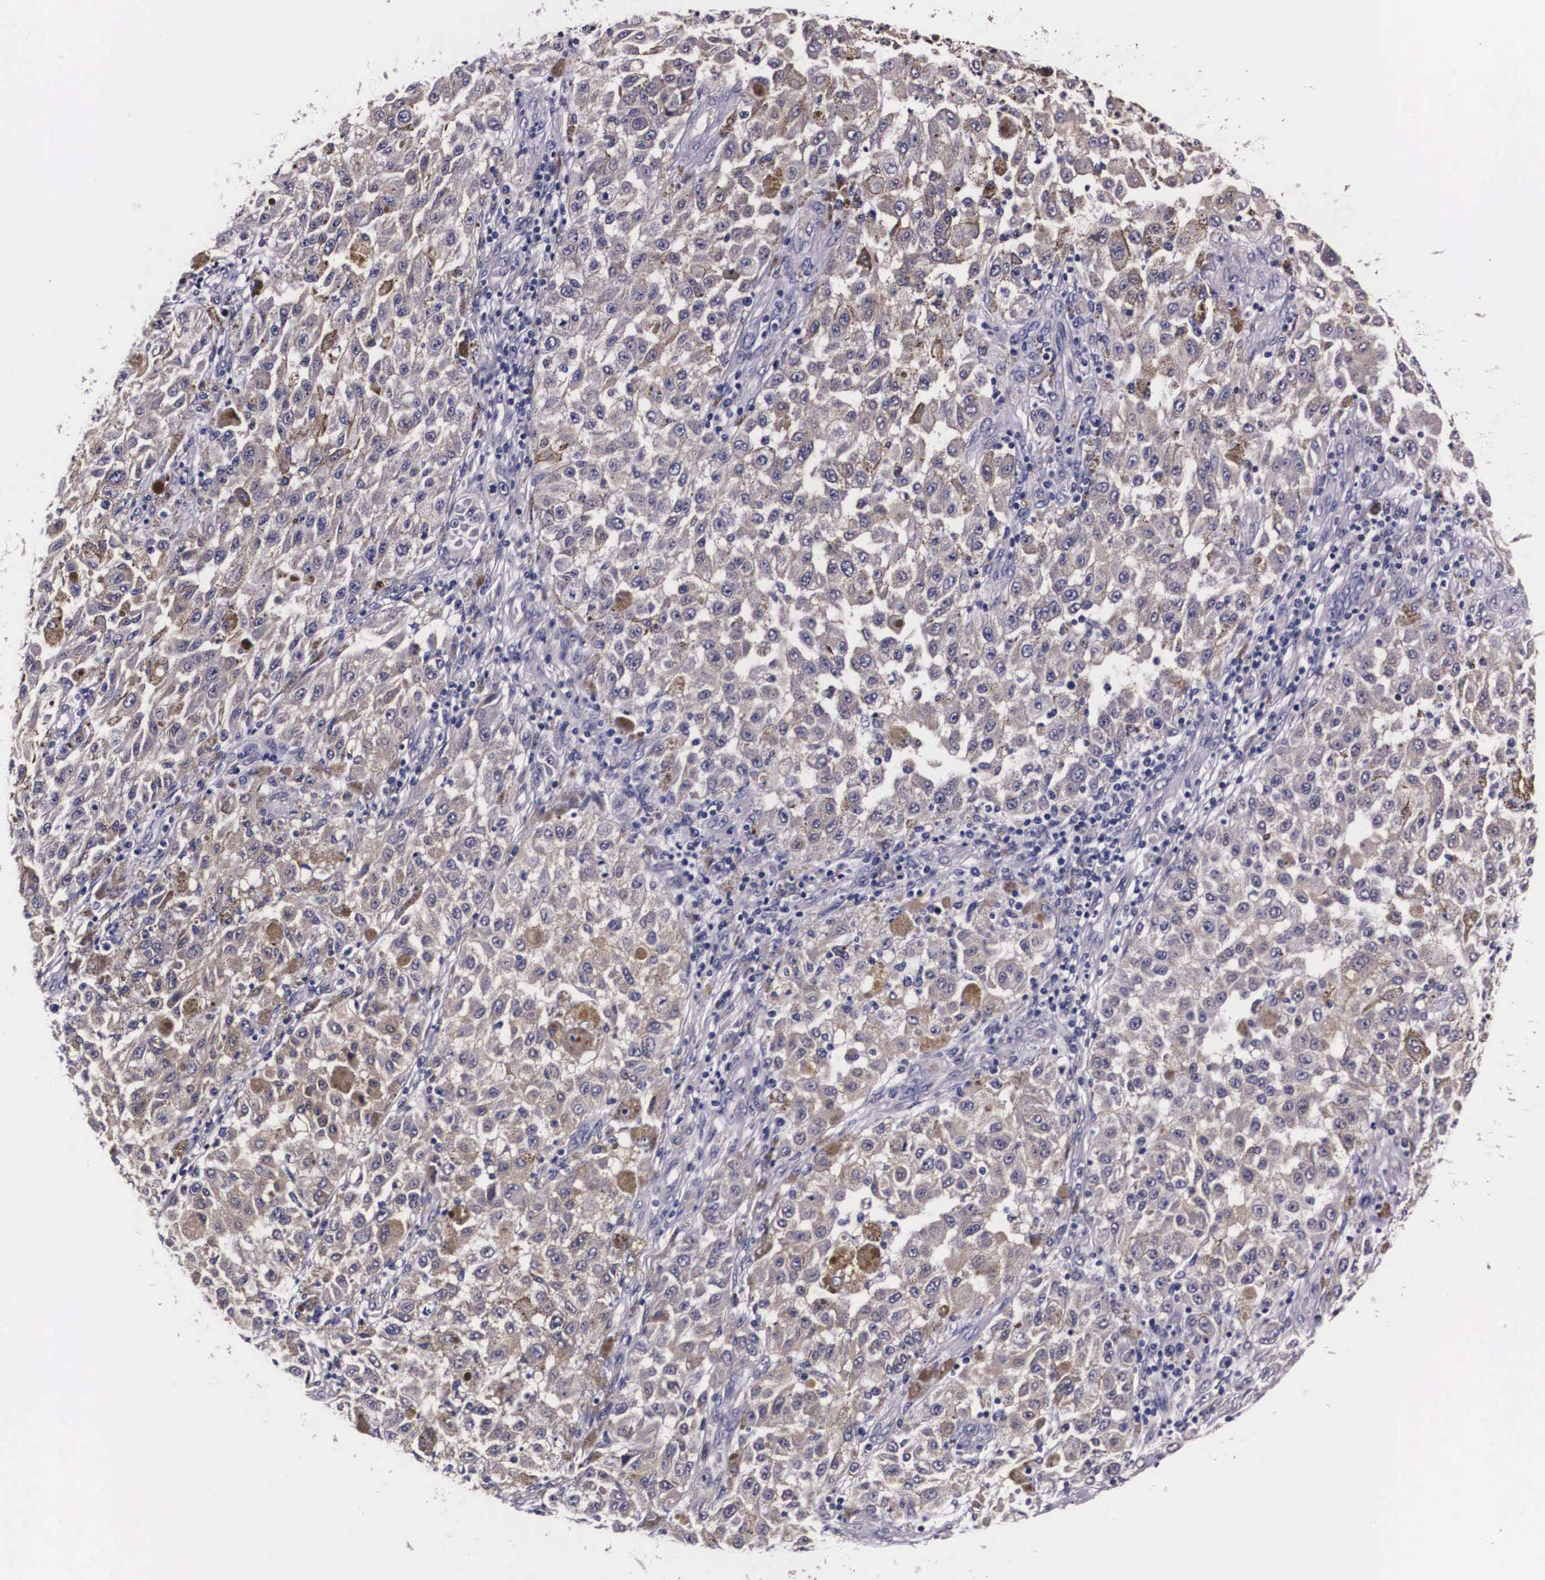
{"staining": {"intensity": "moderate", "quantity": "25%-75%", "location": "cytoplasmic/membranous"}, "tissue": "melanoma", "cell_type": "Tumor cells", "image_type": "cancer", "snomed": [{"axis": "morphology", "description": "Malignant melanoma, NOS"}, {"axis": "topography", "description": "Skin"}], "caption": "Moderate cytoplasmic/membranous staining for a protein is seen in about 25%-75% of tumor cells of melanoma using immunohistochemistry.", "gene": "PHETA2", "patient": {"sex": "female", "age": 64}}